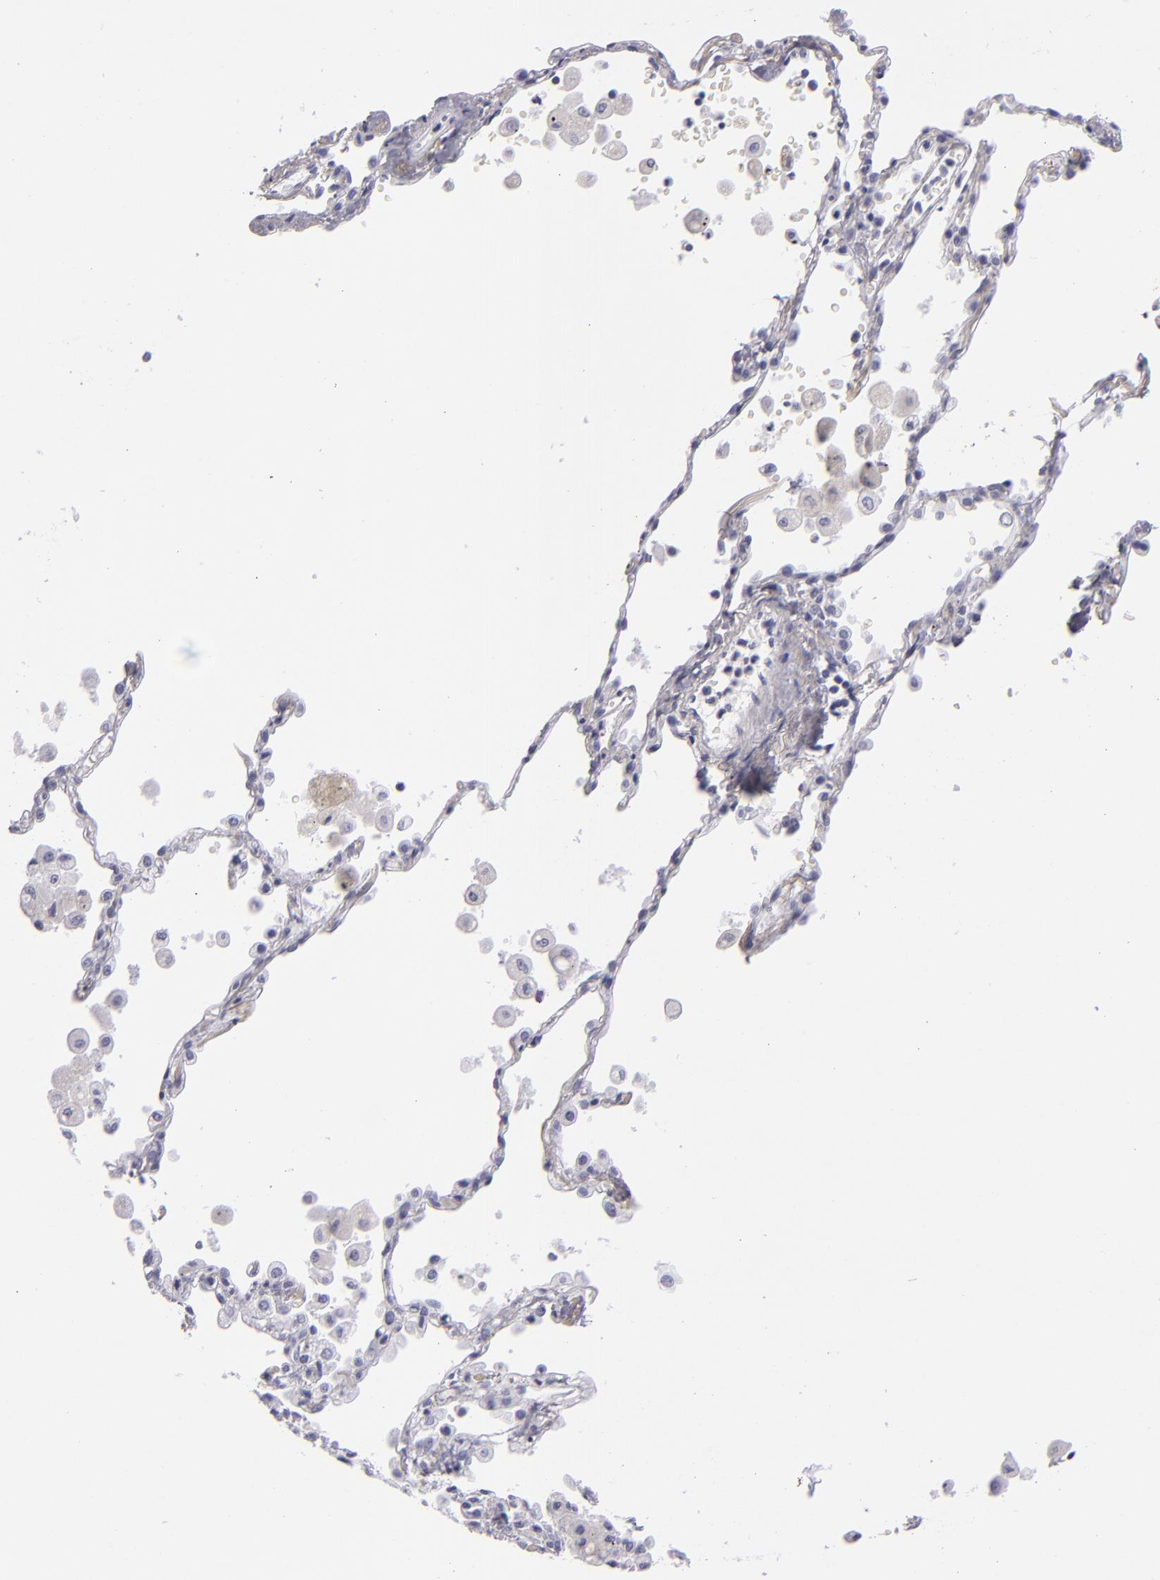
{"staining": {"intensity": "negative", "quantity": "none", "location": "none"}, "tissue": "lung cancer", "cell_type": "Tumor cells", "image_type": "cancer", "snomed": [{"axis": "morphology", "description": "Squamous cell carcinoma, NOS"}, {"axis": "topography", "description": "Lung"}], "caption": "High power microscopy photomicrograph of an IHC micrograph of squamous cell carcinoma (lung), revealing no significant positivity in tumor cells.", "gene": "VIL1", "patient": {"sex": "male", "age": 71}}